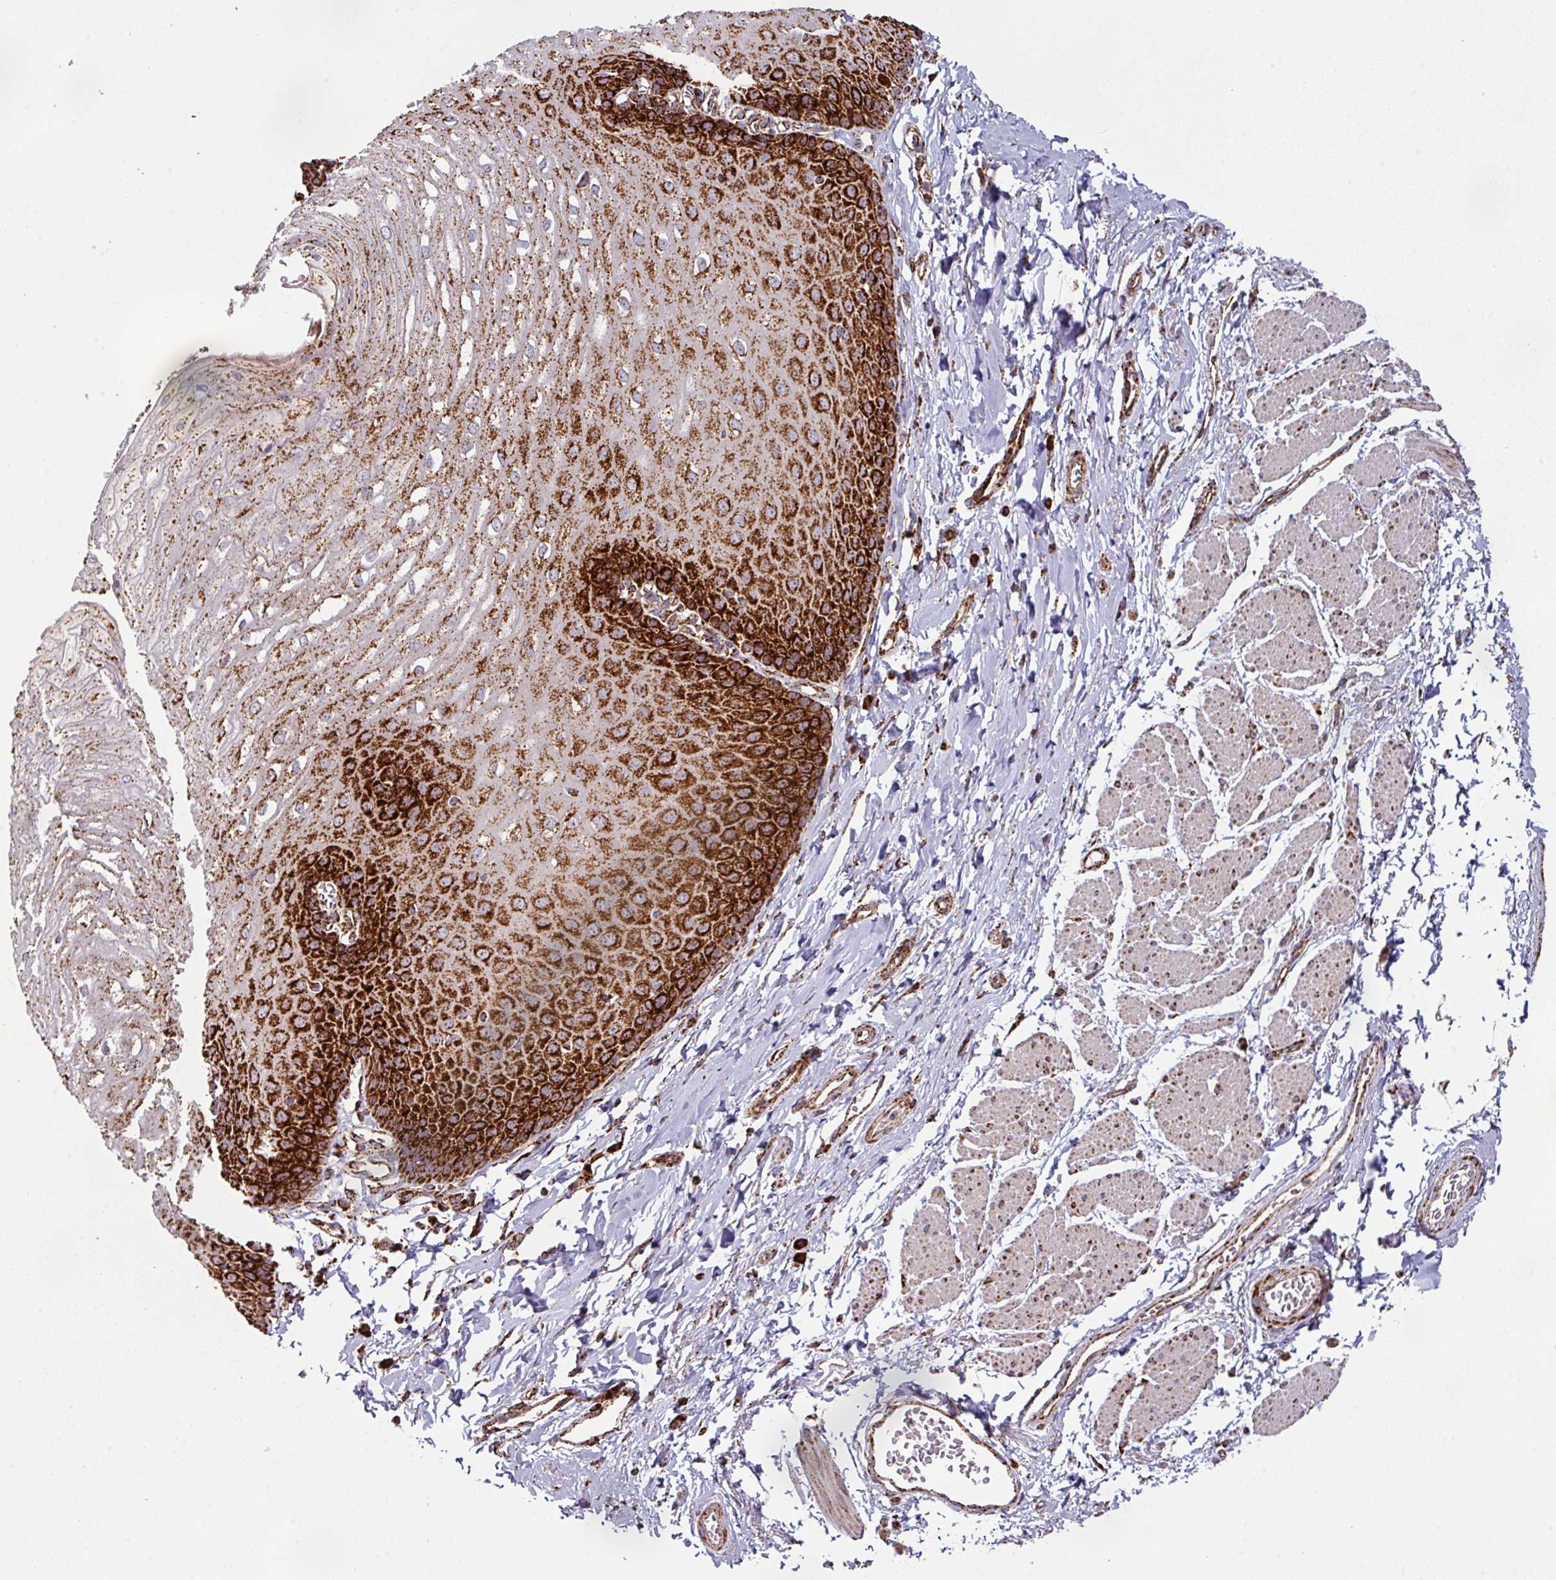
{"staining": {"intensity": "strong", "quantity": ">75%", "location": "cytoplasmic/membranous"}, "tissue": "esophagus", "cell_type": "Squamous epithelial cells", "image_type": "normal", "snomed": [{"axis": "morphology", "description": "Normal tissue, NOS"}, {"axis": "topography", "description": "Esophagus"}], "caption": "High-magnification brightfield microscopy of normal esophagus stained with DAB (3,3'-diaminobenzidine) (brown) and counterstained with hematoxylin (blue). squamous epithelial cells exhibit strong cytoplasmic/membranous expression is identified in approximately>75% of cells. Immunohistochemistry stains the protein of interest in brown and the nuclei are stained blue.", "gene": "TRAP1", "patient": {"sex": "male", "age": 70}}